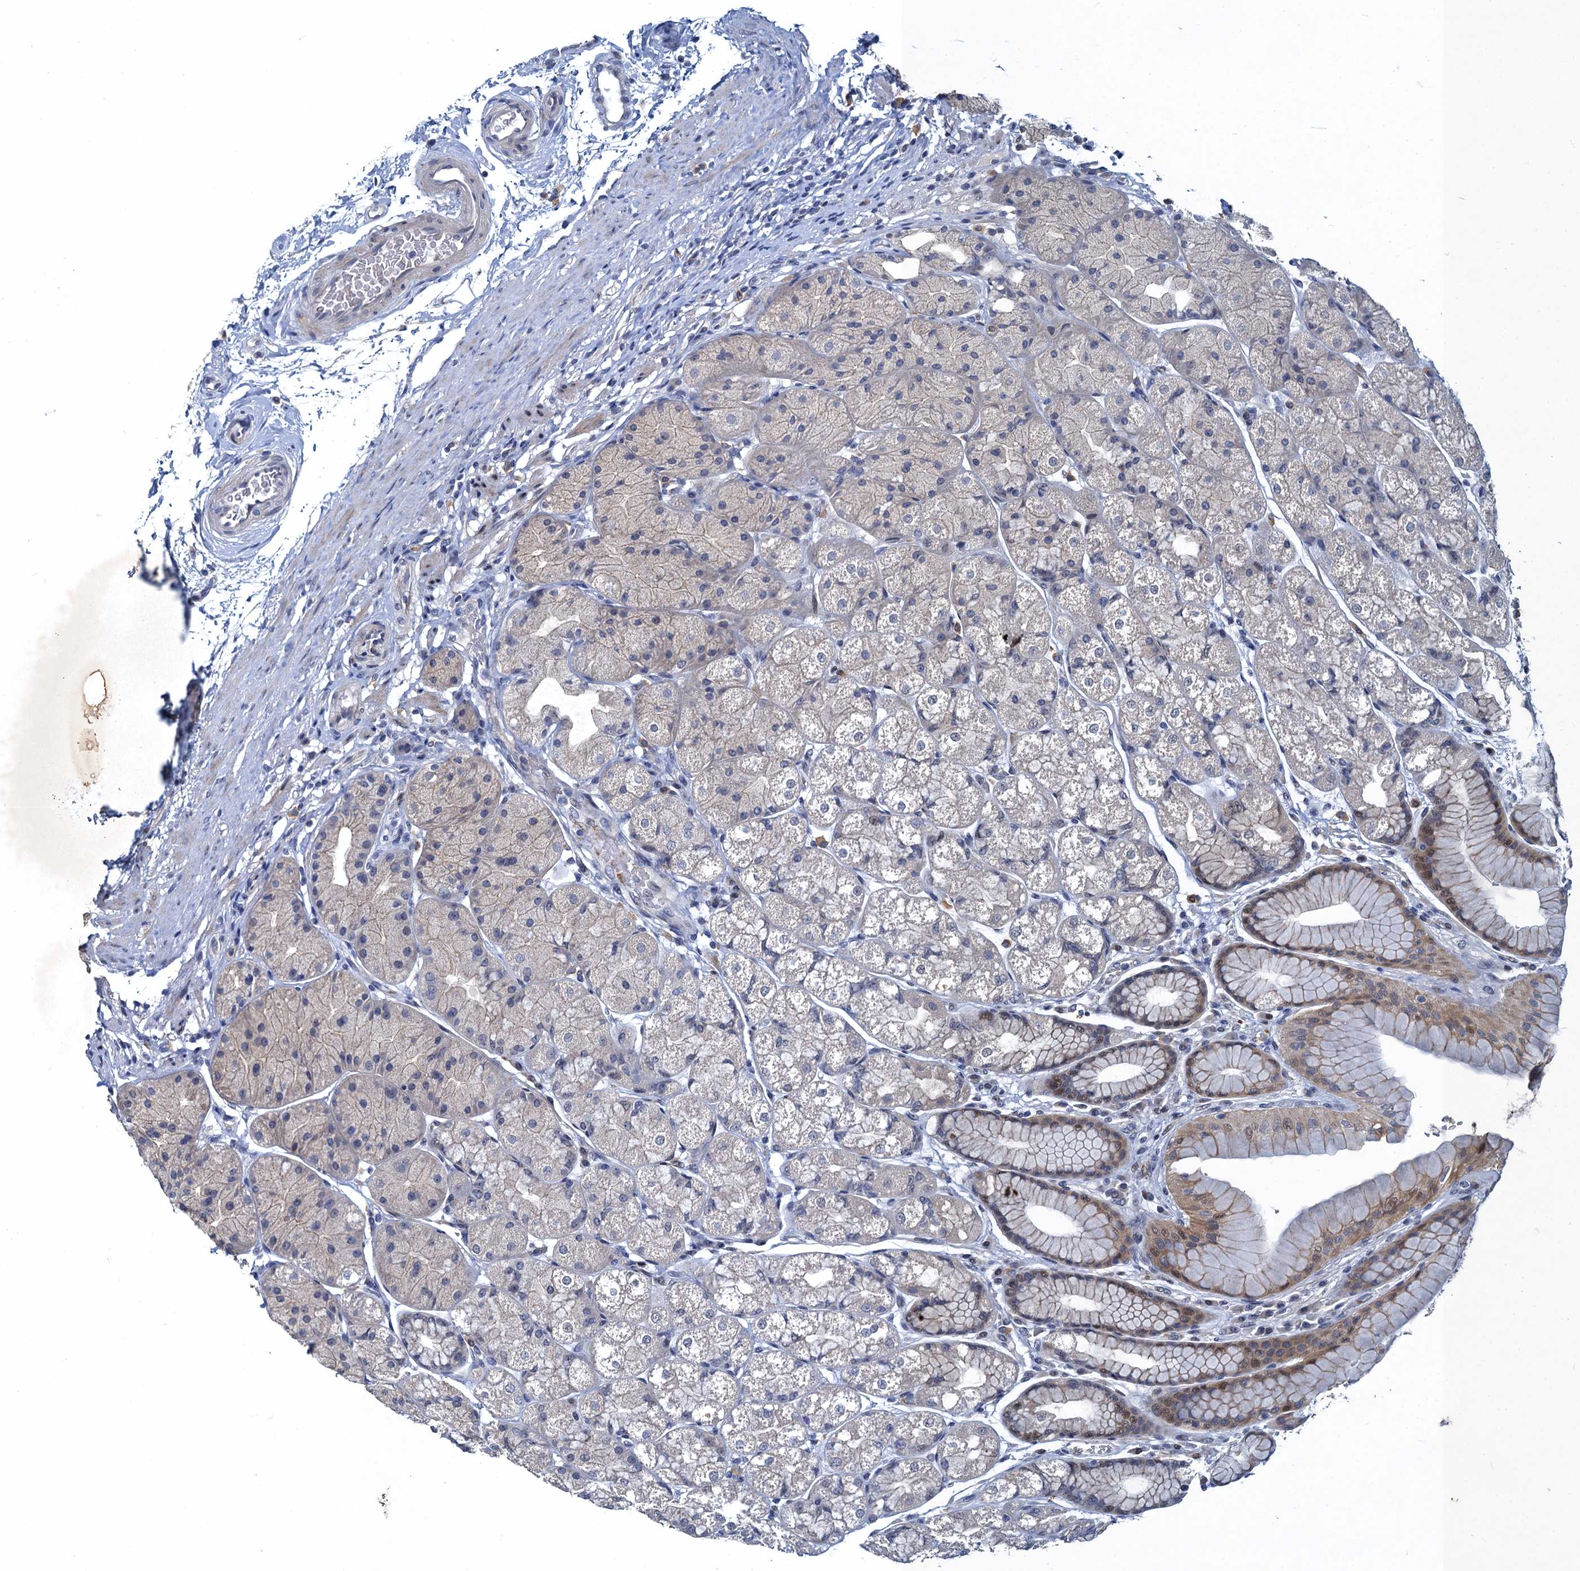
{"staining": {"intensity": "moderate", "quantity": "25%-75%", "location": "cytoplasmic/membranous"}, "tissue": "stomach", "cell_type": "Glandular cells", "image_type": "normal", "snomed": [{"axis": "morphology", "description": "Normal tissue, NOS"}, {"axis": "topography", "description": "Stomach"}], "caption": "DAB (3,3'-diaminobenzidine) immunohistochemical staining of unremarkable stomach shows moderate cytoplasmic/membranous protein expression in about 25%-75% of glandular cells. Nuclei are stained in blue.", "gene": "ATOSA", "patient": {"sex": "male", "age": 57}}